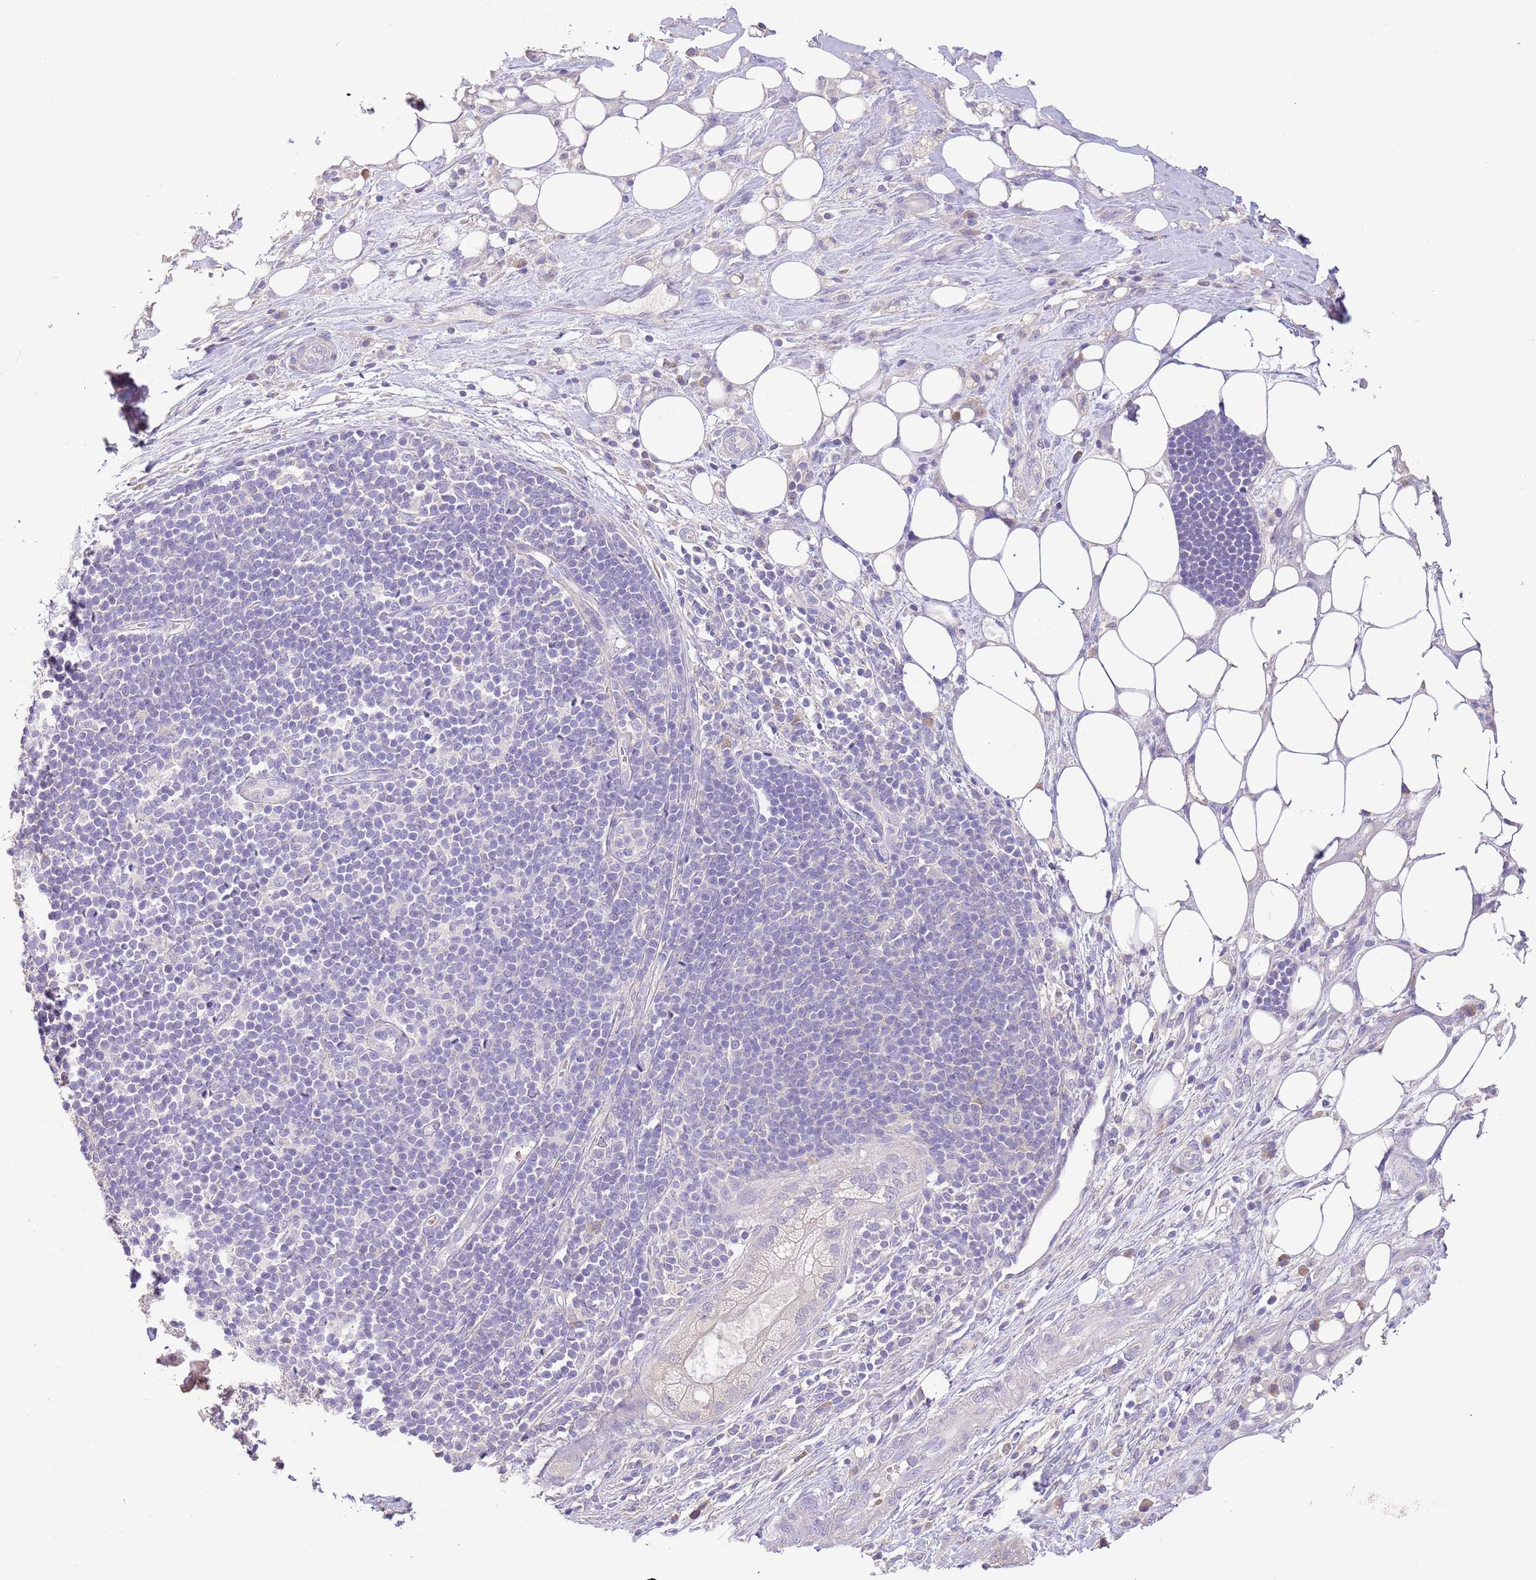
{"staining": {"intensity": "negative", "quantity": "none", "location": "none"}, "tissue": "pancreatic cancer", "cell_type": "Tumor cells", "image_type": "cancer", "snomed": [{"axis": "morphology", "description": "Adenocarcinoma, NOS"}, {"axis": "topography", "description": "Pancreas"}], "caption": "Immunohistochemistry of pancreatic cancer shows no expression in tumor cells.", "gene": "ZNF658", "patient": {"sex": "male", "age": 44}}